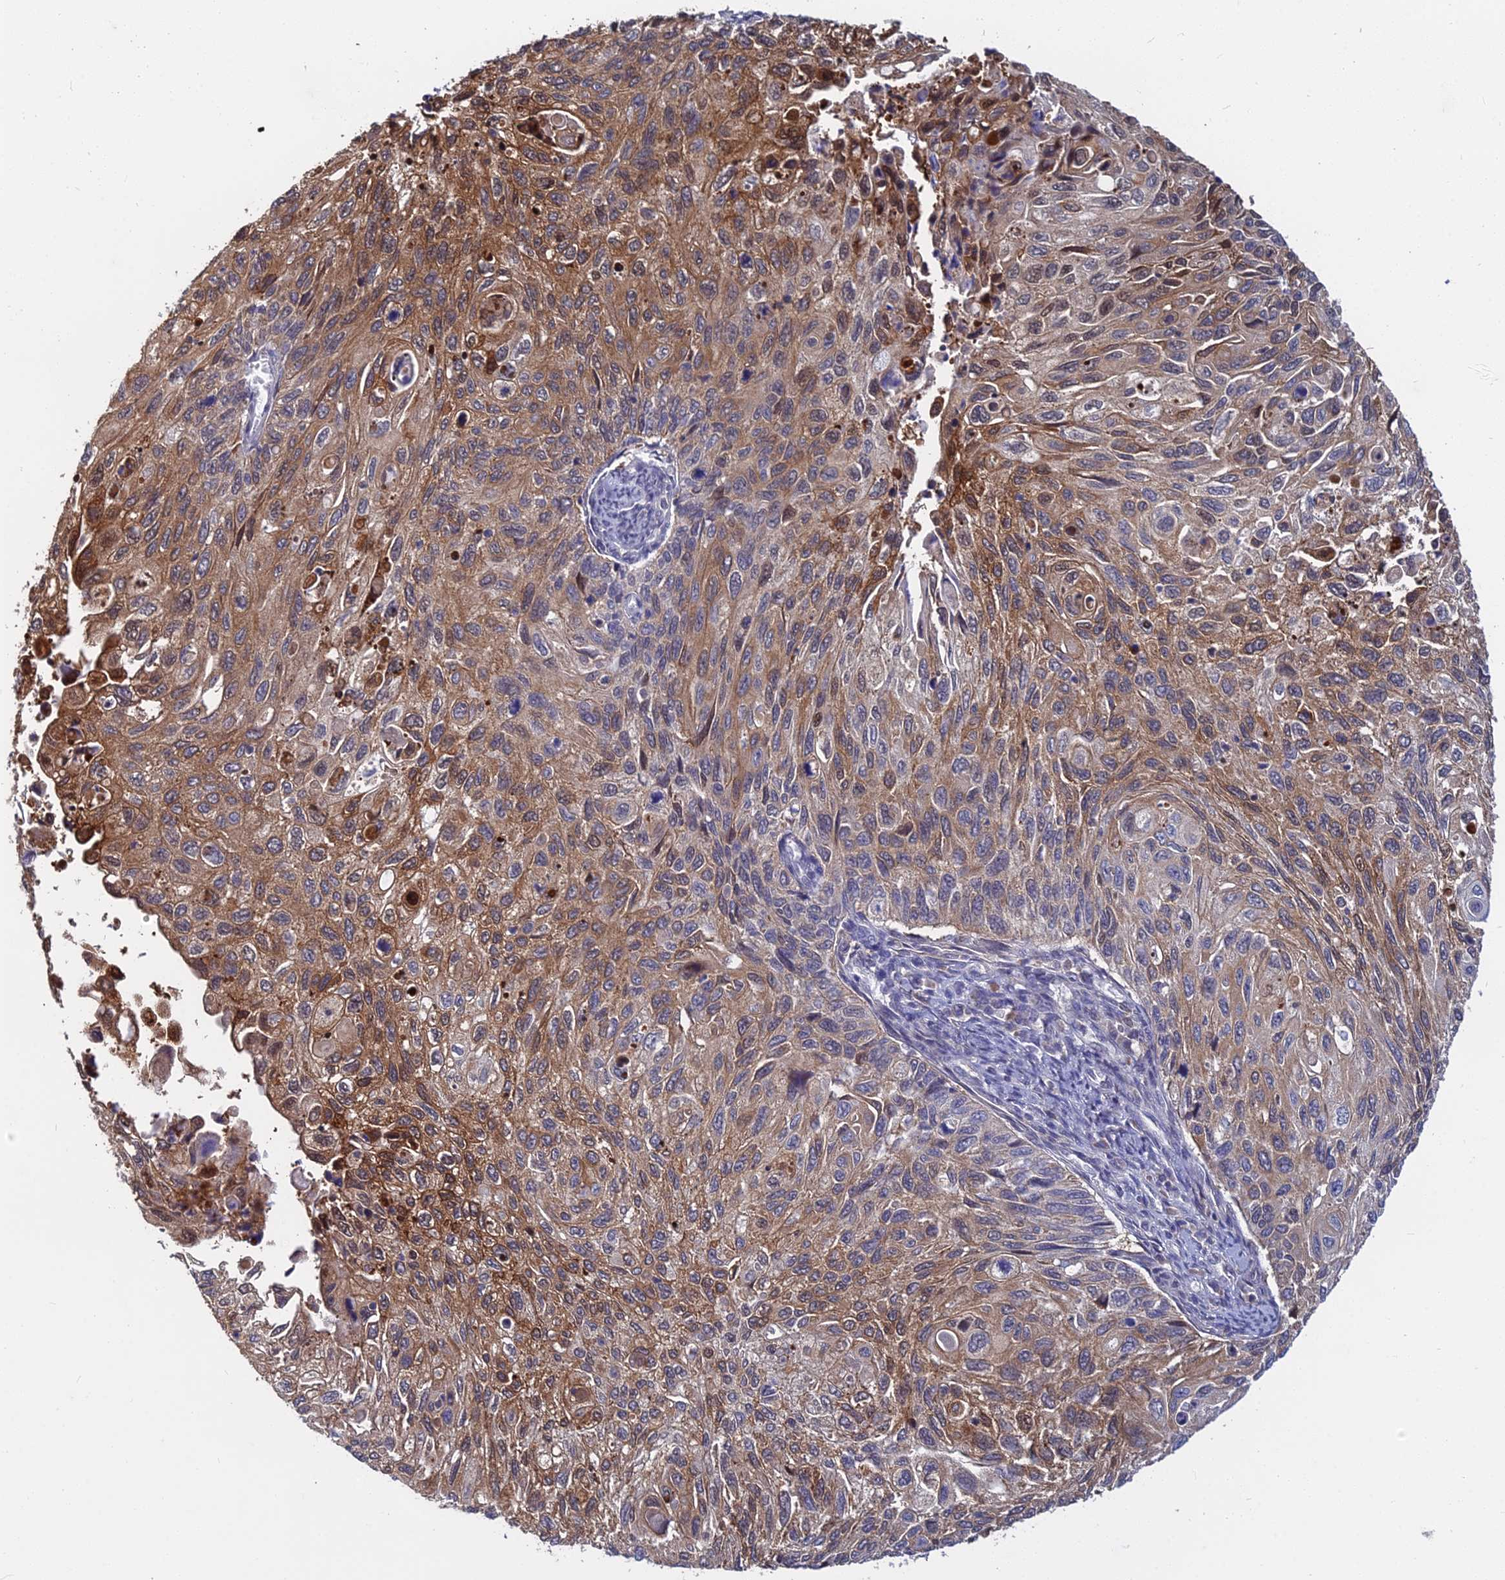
{"staining": {"intensity": "moderate", "quantity": ">75%", "location": "cytoplasmic/membranous"}, "tissue": "cervical cancer", "cell_type": "Tumor cells", "image_type": "cancer", "snomed": [{"axis": "morphology", "description": "Squamous cell carcinoma, NOS"}, {"axis": "topography", "description": "Cervix"}], "caption": "Immunohistochemistry histopathology image of neoplastic tissue: cervical squamous cell carcinoma stained using IHC reveals medium levels of moderate protein expression localized specifically in the cytoplasmic/membranous of tumor cells, appearing as a cytoplasmic/membranous brown color.", "gene": "B3GALT4", "patient": {"sex": "female", "age": 70}}